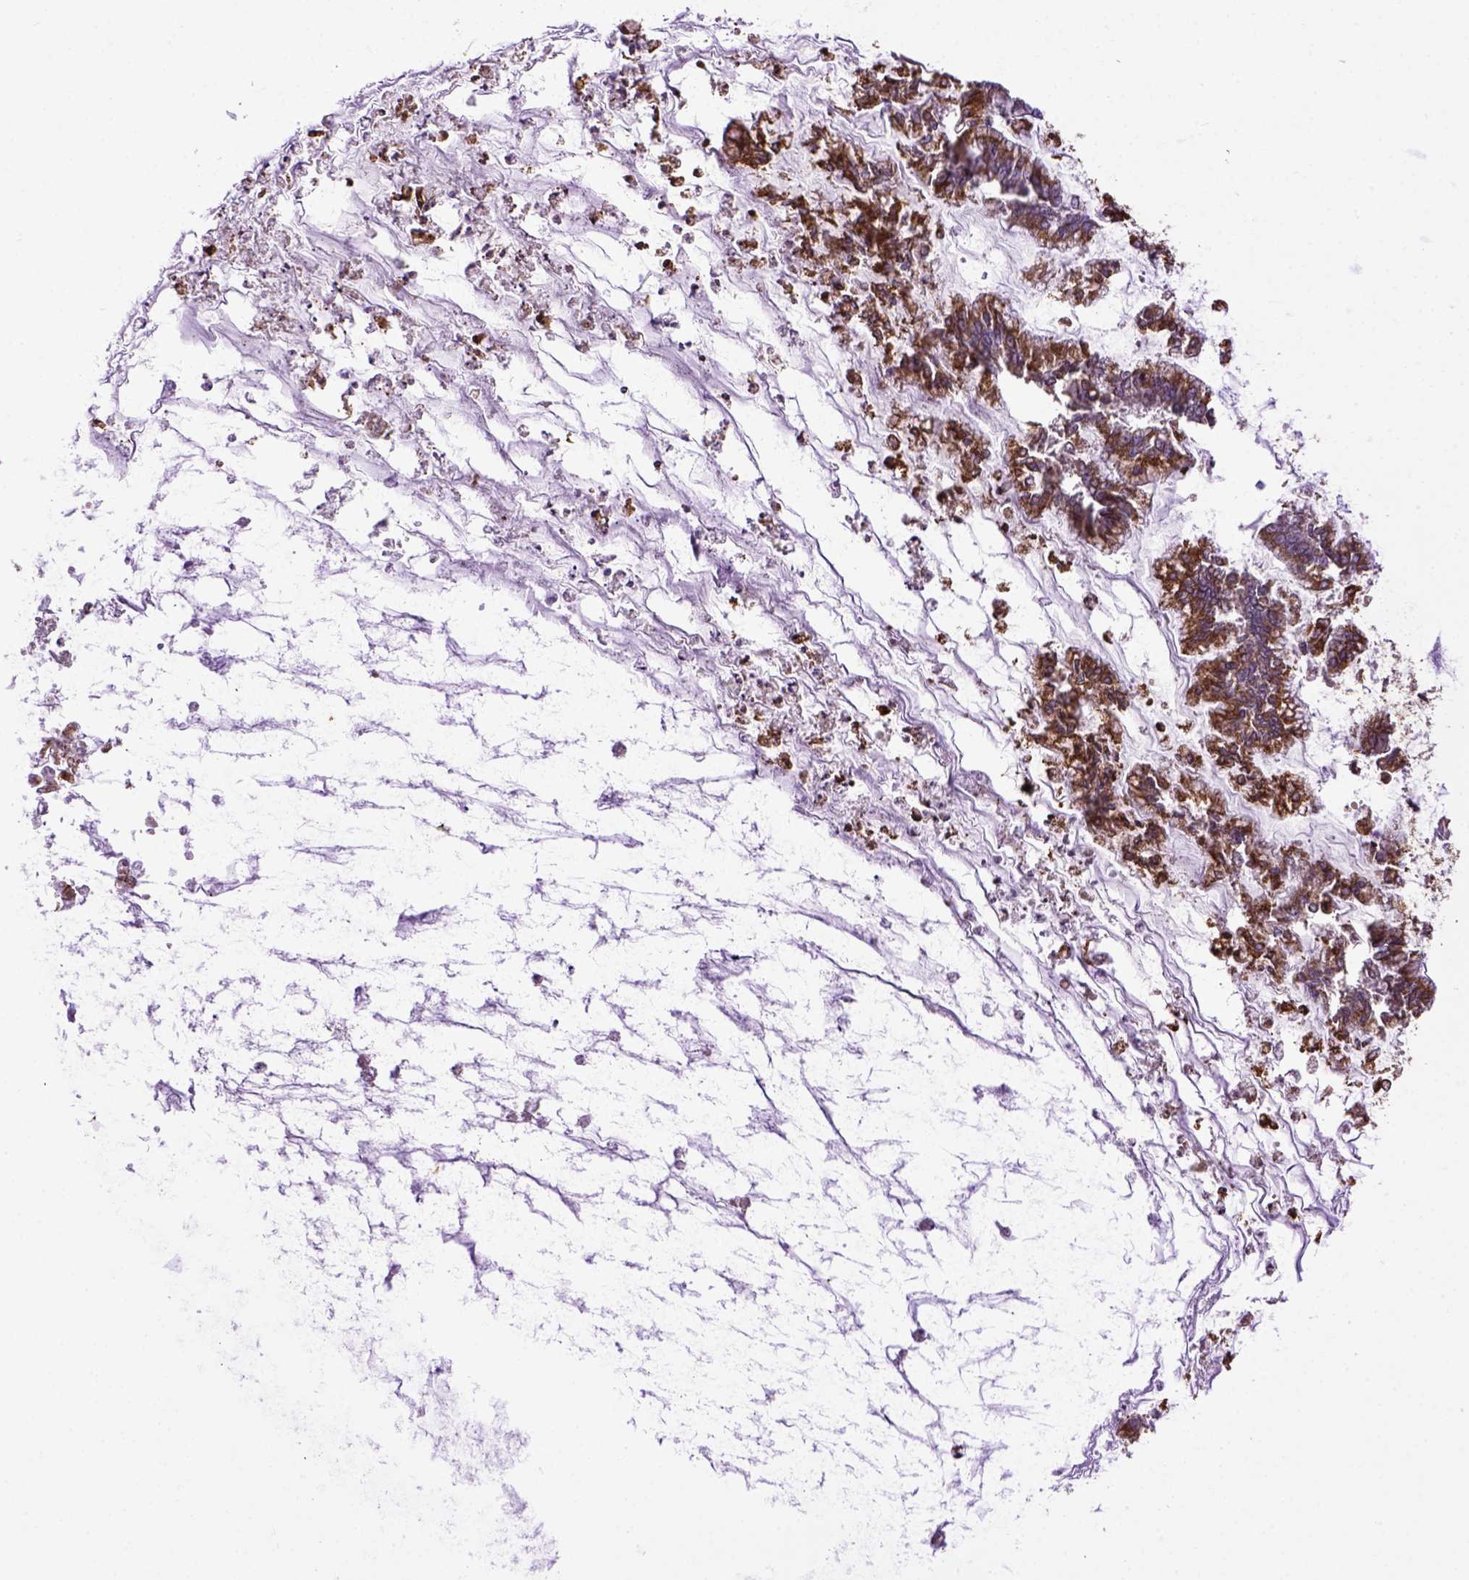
{"staining": {"intensity": "strong", "quantity": ">75%", "location": "cytoplasmic/membranous"}, "tissue": "ovarian cancer", "cell_type": "Tumor cells", "image_type": "cancer", "snomed": [{"axis": "morphology", "description": "Cystadenocarcinoma, mucinous, NOS"}, {"axis": "topography", "description": "Ovary"}], "caption": "A high-resolution image shows immunohistochemistry staining of ovarian cancer, which demonstrates strong cytoplasmic/membranous positivity in about >75% of tumor cells.", "gene": "WDR17", "patient": {"sex": "female", "age": 67}}